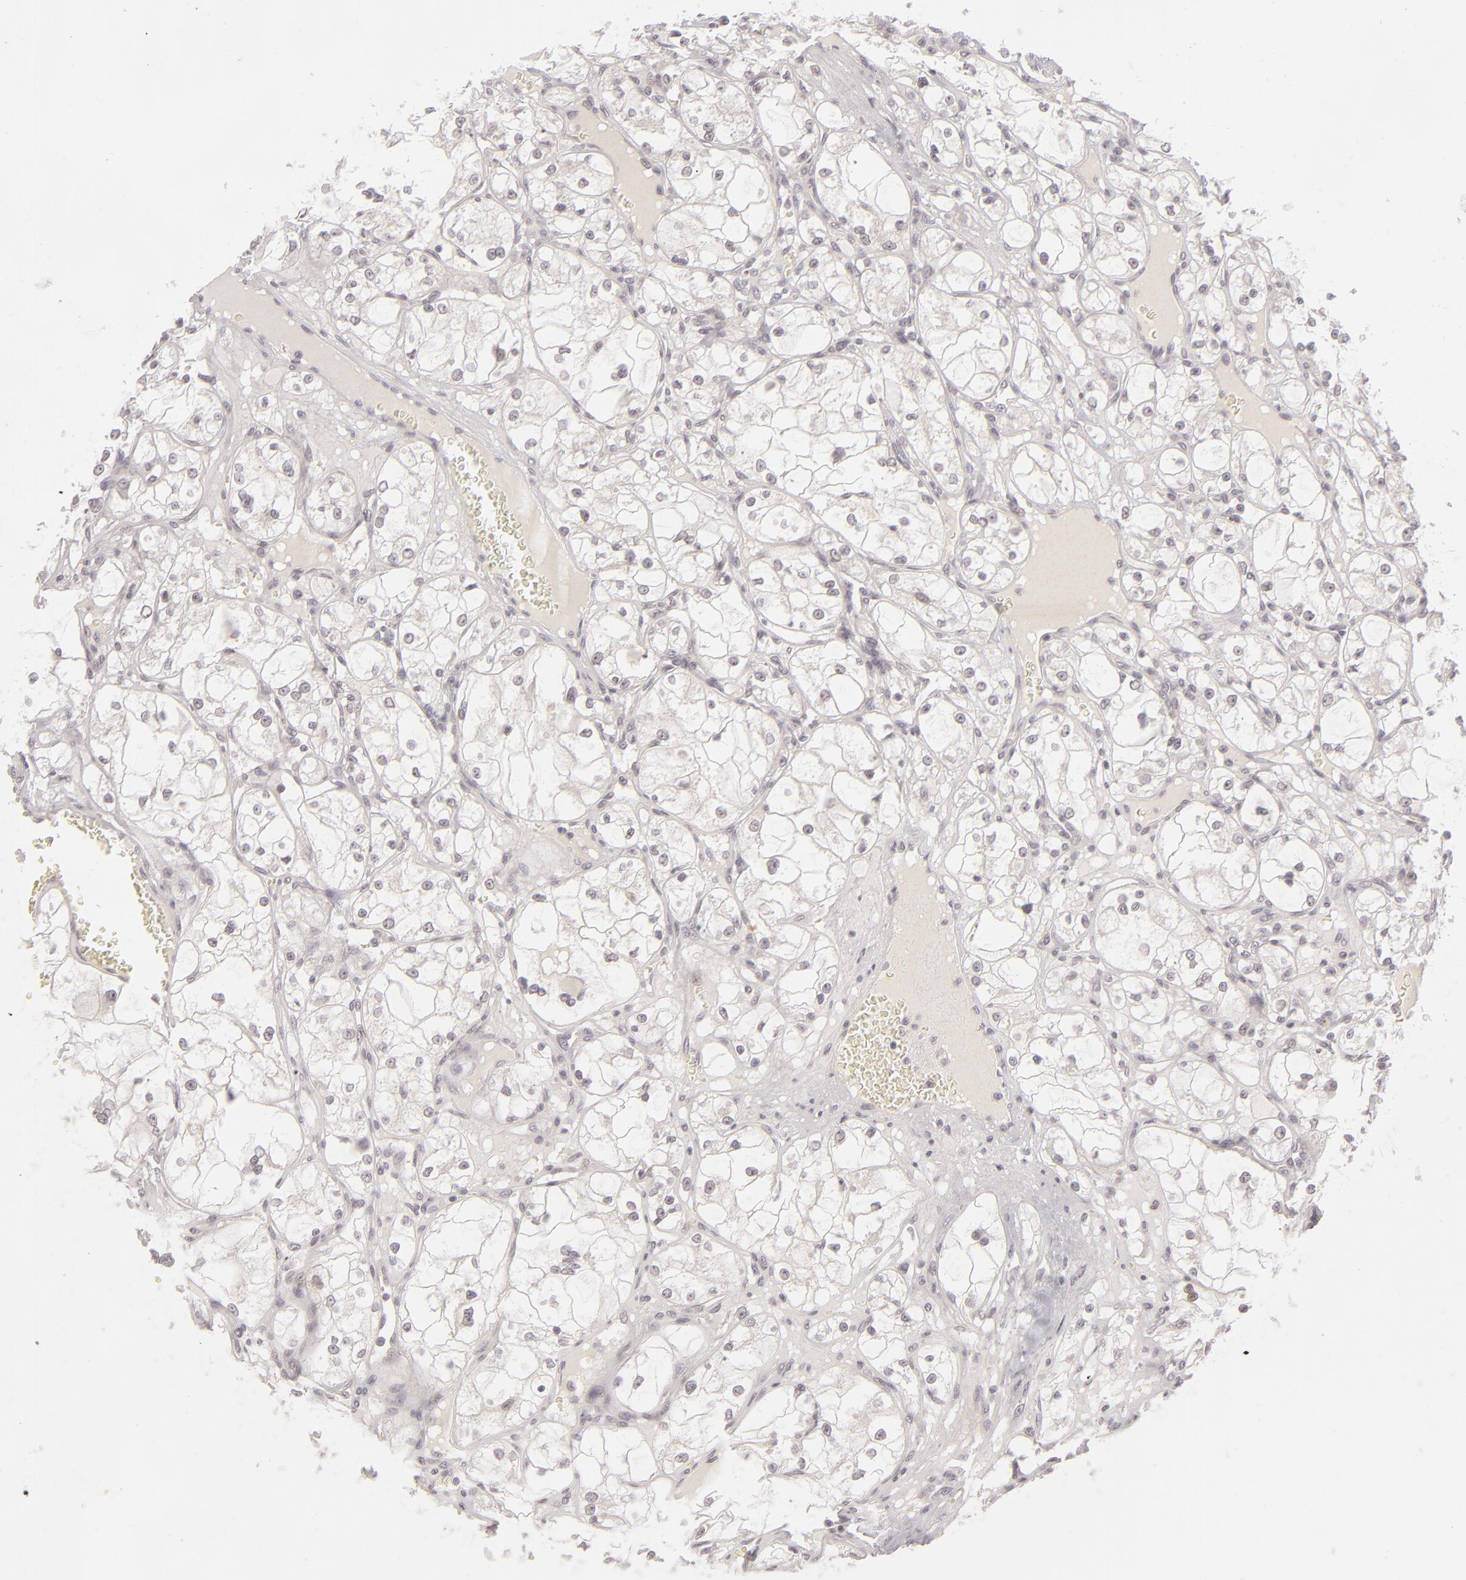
{"staining": {"intensity": "negative", "quantity": "none", "location": "none"}, "tissue": "renal cancer", "cell_type": "Tumor cells", "image_type": "cancer", "snomed": [{"axis": "morphology", "description": "Adenocarcinoma, NOS"}, {"axis": "topography", "description": "Kidney"}], "caption": "Protein analysis of renal adenocarcinoma displays no significant staining in tumor cells. Nuclei are stained in blue.", "gene": "DLG3", "patient": {"sex": "male", "age": 61}}